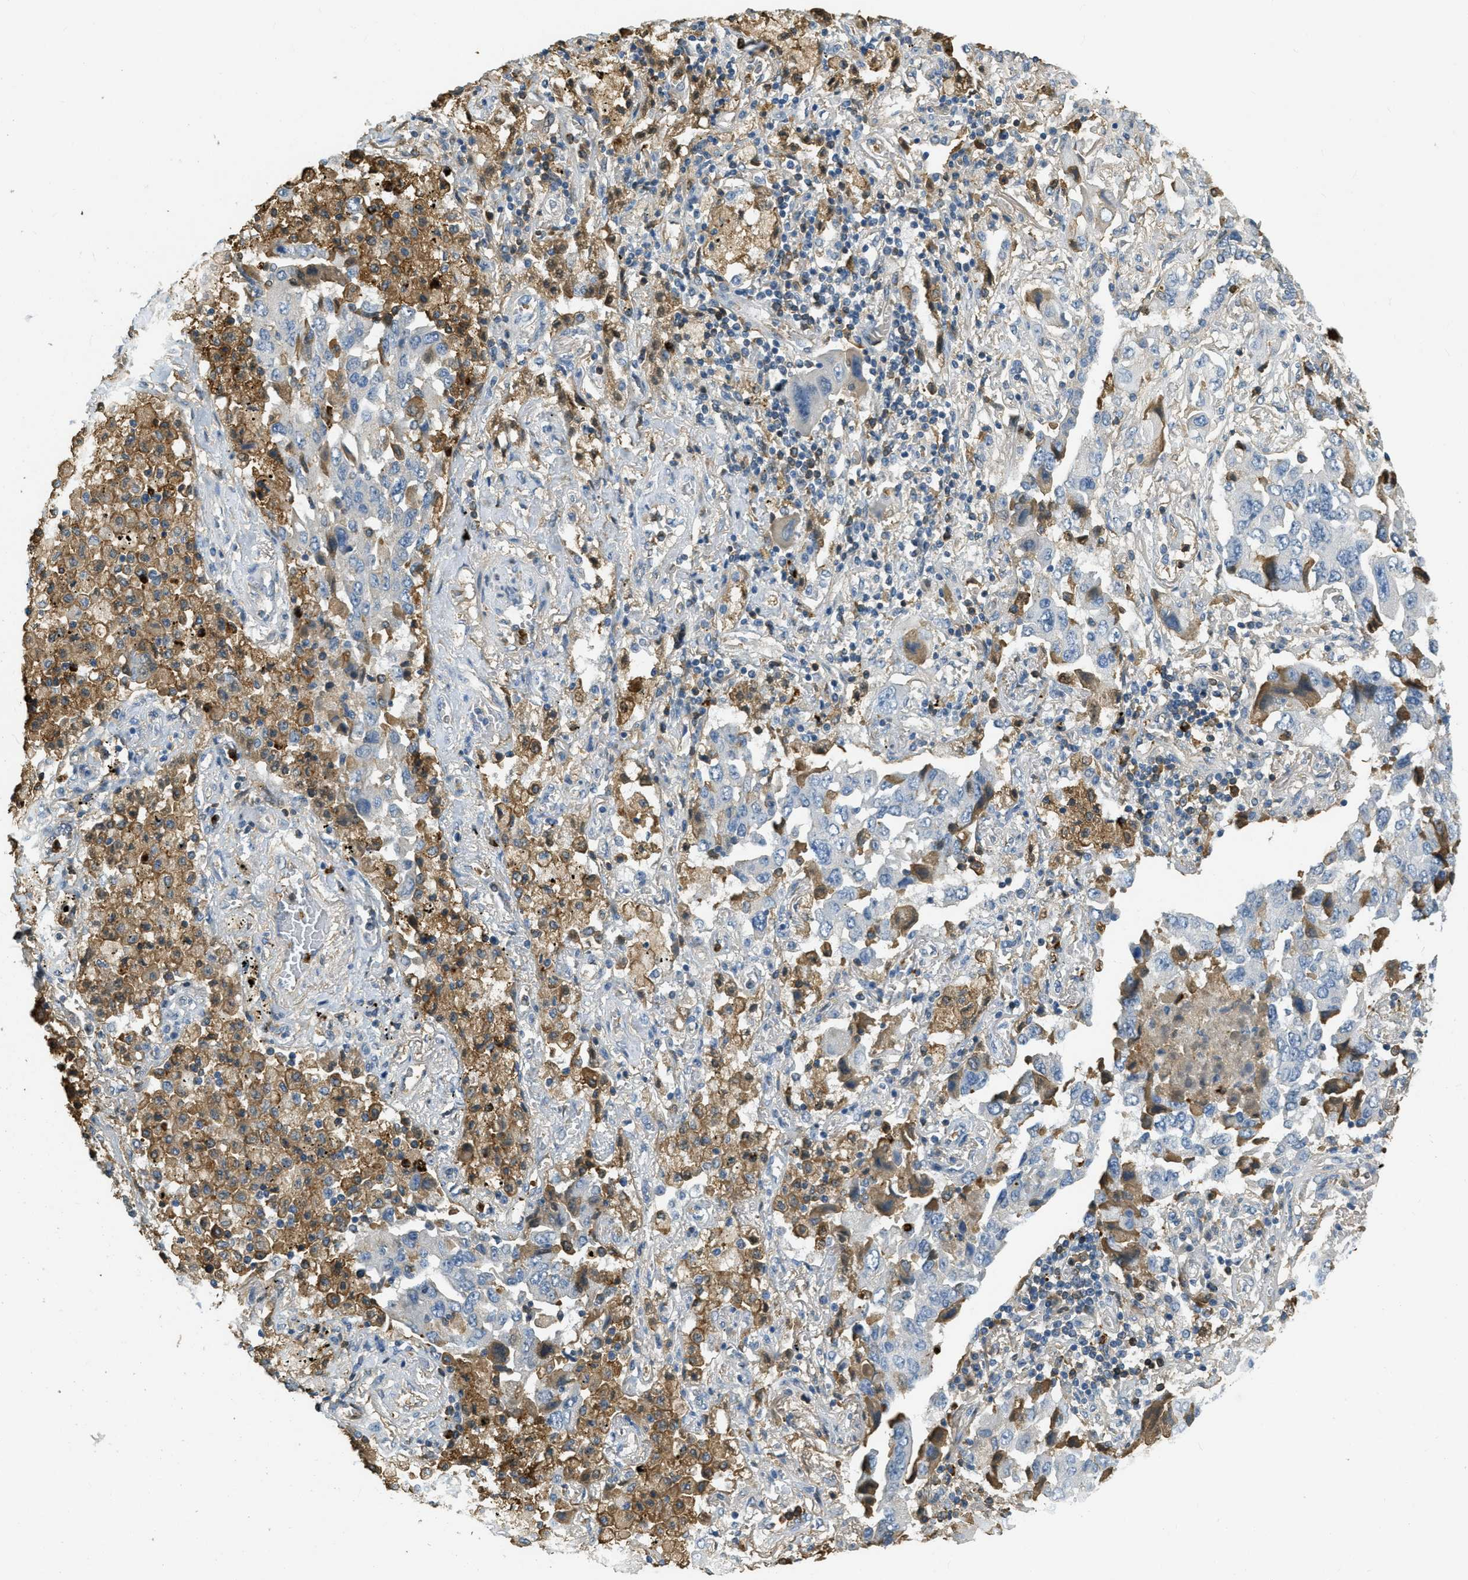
{"staining": {"intensity": "negative", "quantity": "none", "location": "none"}, "tissue": "lung cancer", "cell_type": "Tumor cells", "image_type": "cancer", "snomed": [{"axis": "morphology", "description": "Adenocarcinoma, NOS"}, {"axis": "topography", "description": "Lung"}], "caption": "Human adenocarcinoma (lung) stained for a protein using IHC reveals no positivity in tumor cells.", "gene": "PRTN3", "patient": {"sex": "female", "age": 65}}